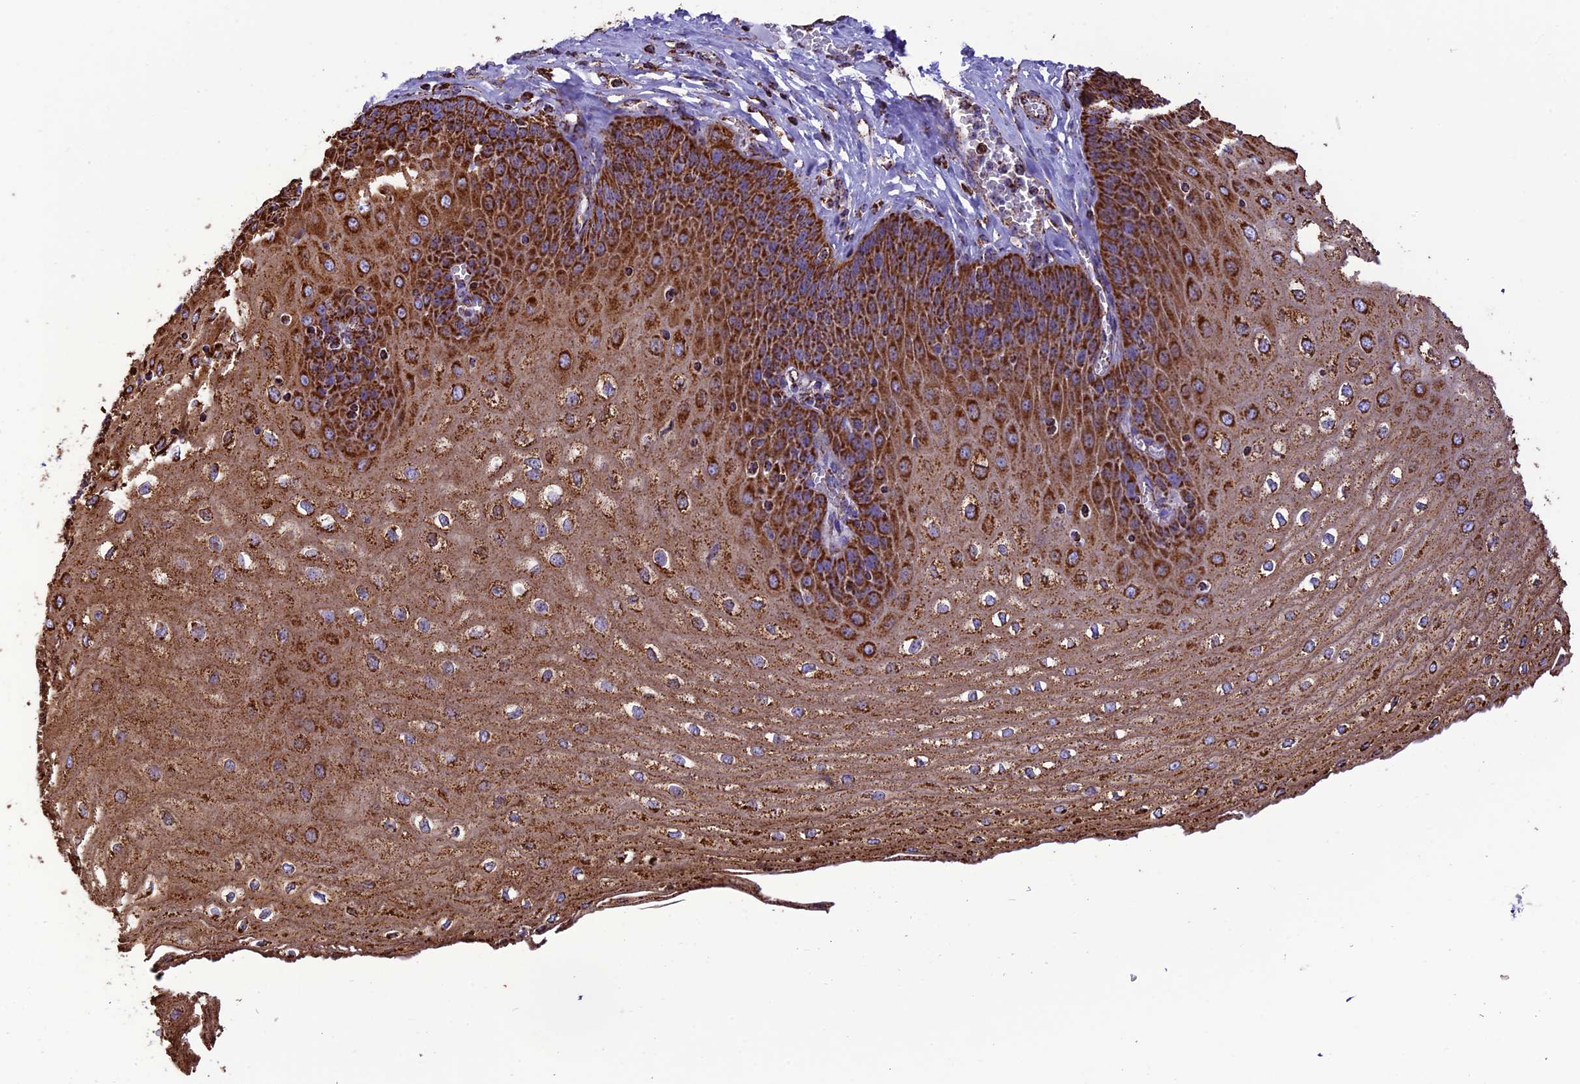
{"staining": {"intensity": "strong", "quantity": ">75%", "location": "cytoplasmic/membranous"}, "tissue": "esophagus", "cell_type": "Squamous epithelial cells", "image_type": "normal", "snomed": [{"axis": "morphology", "description": "Normal tissue, NOS"}, {"axis": "topography", "description": "Esophagus"}], "caption": "Strong cytoplasmic/membranous positivity is present in approximately >75% of squamous epithelial cells in benign esophagus. (DAB (3,3'-diaminobenzidine) IHC with brightfield microscopy, high magnification).", "gene": "NDUFAF1", "patient": {"sex": "male", "age": 60}}